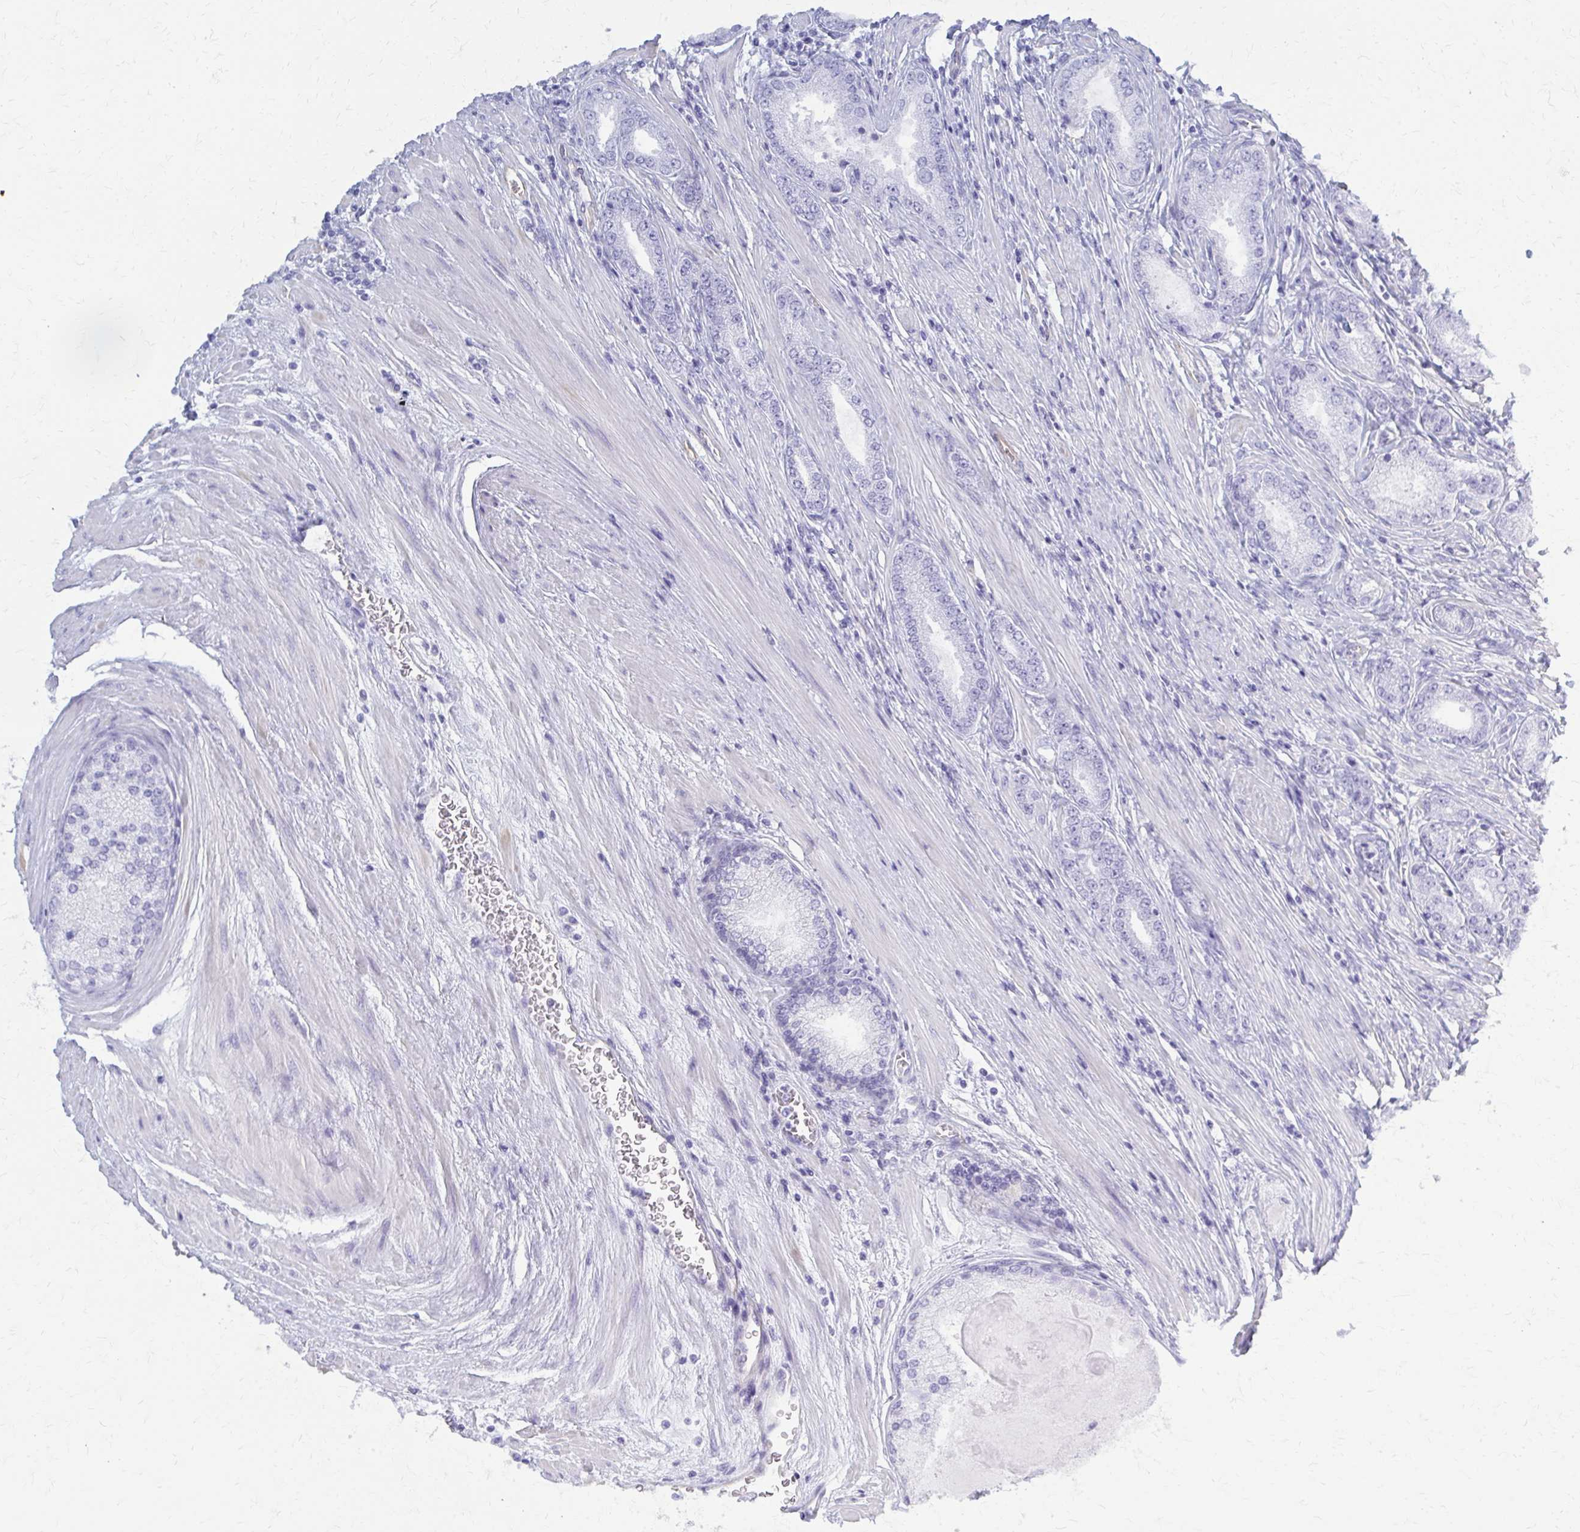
{"staining": {"intensity": "negative", "quantity": "none", "location": "none"}, "tissue": "prostate cancer", "cell_type": "Tumor cells", "image_type": "cancer", "snomed": [{"axis": "morphology", "description": "Adenocarcinoma, High grade"}, {"axis": "topography", "description": "Prostate"}], "caption": "IHC micrograph of neoplastic tissue: human prostate cancer stained with DAB (3,3'-diaminobenzidine) shows no significant protein expression in tumor cells.", "gene": "GFAP", "patient": {"sex": "male", "age": 67}}